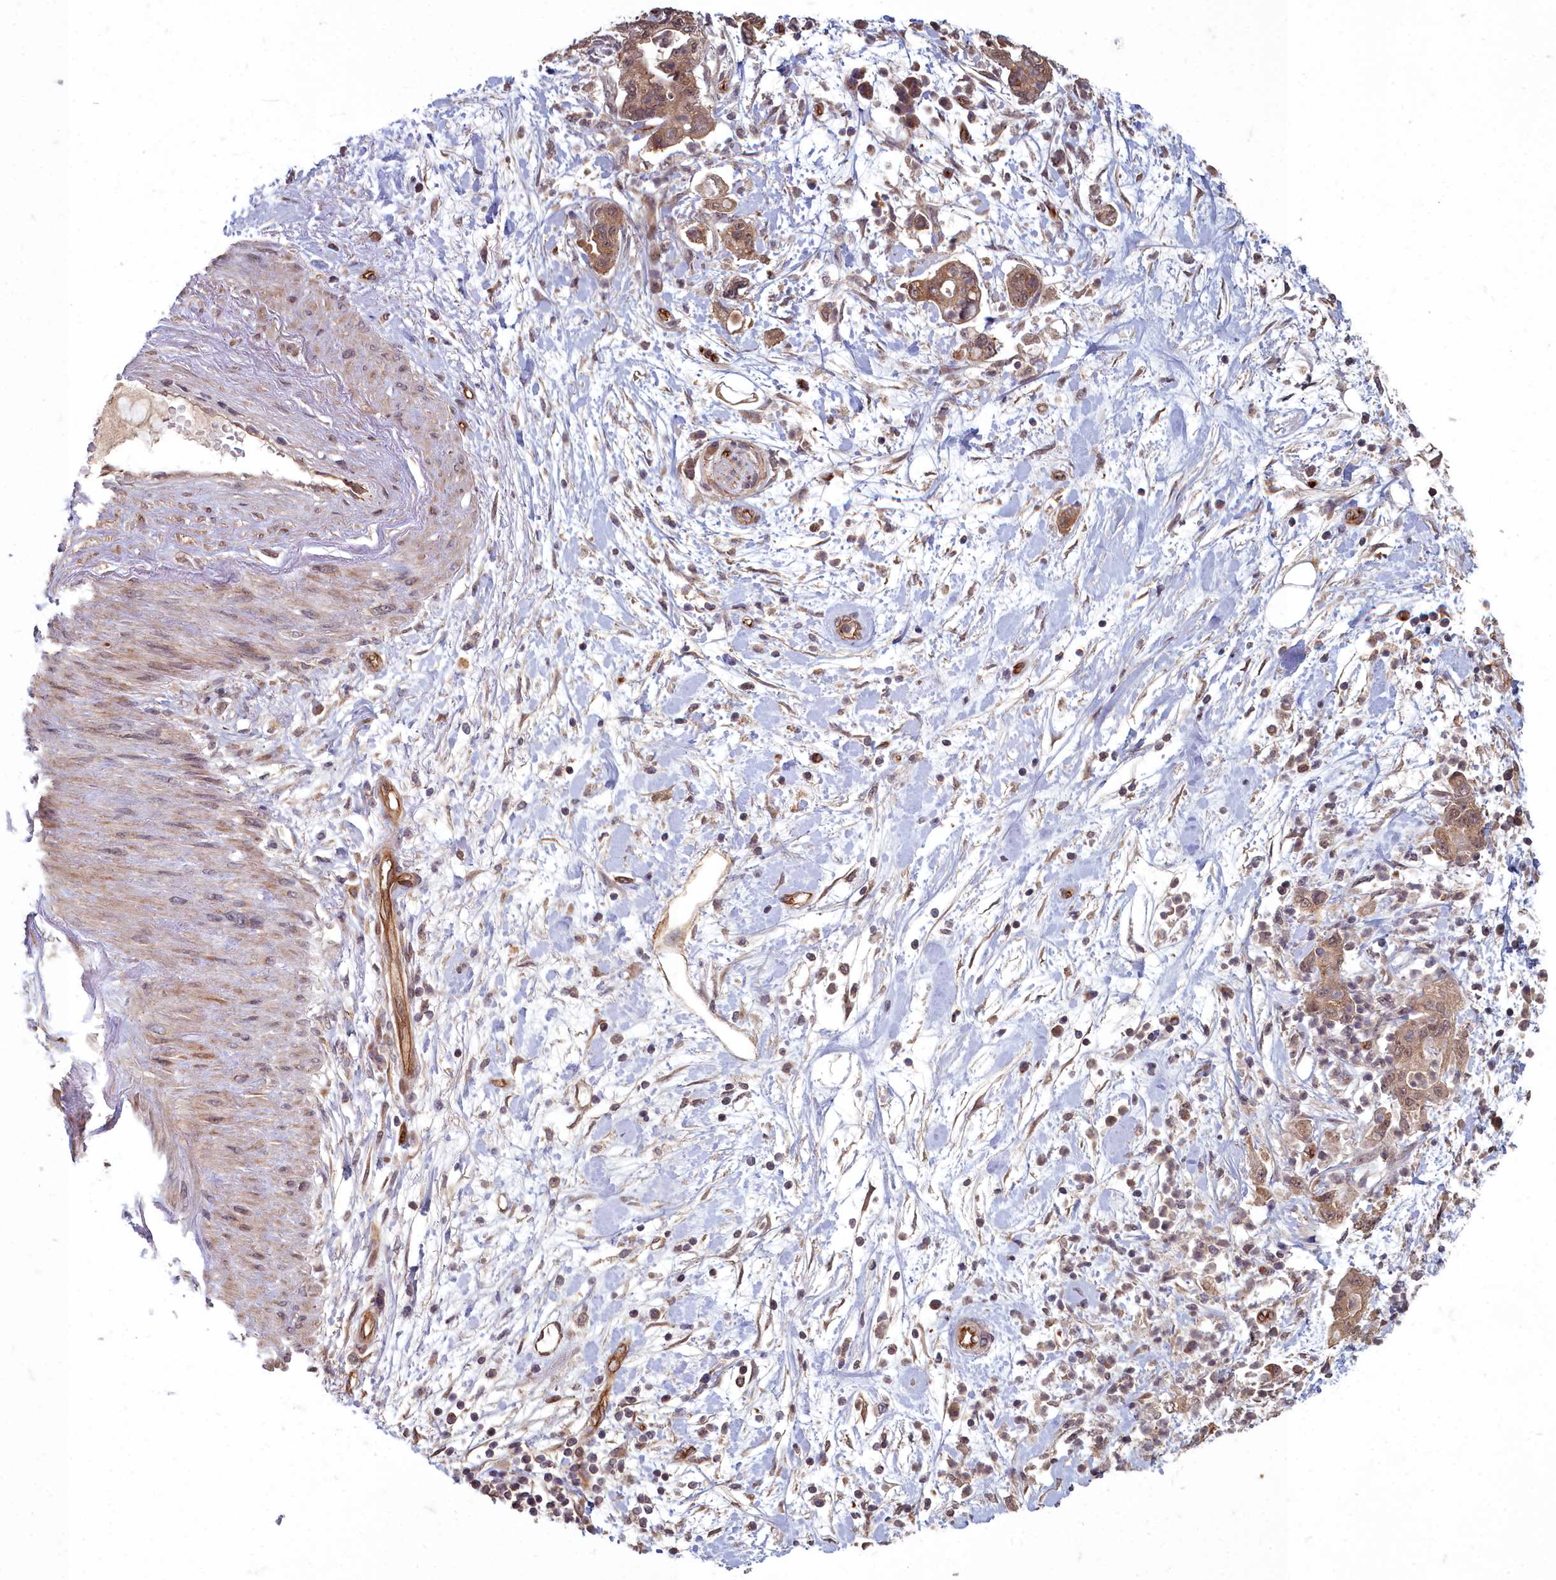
{"staining": {"intensity": "moderate", "quantity": ">75%", "location": "cytoplasmic/membranous,nuclear"}, "tissue": "pancreatic cancer", "cell_type": "Tumor cells", "image_type": "cancer", "snomed": [{"axis": "morphology", "description": "Adenocarcinoma, NOS"}, {"axis": "topography", "description": "Pancreas"}], "caption": "Pancreatic adenocarcinoma was stained to show a protein in brown. There is medium levels of moderate cytoplasmic/membranous and nuclear expression in approximately >75% of tumor cells.", "gene": "TSPYL4", "patient": {"sex": "female", "age": 73}}